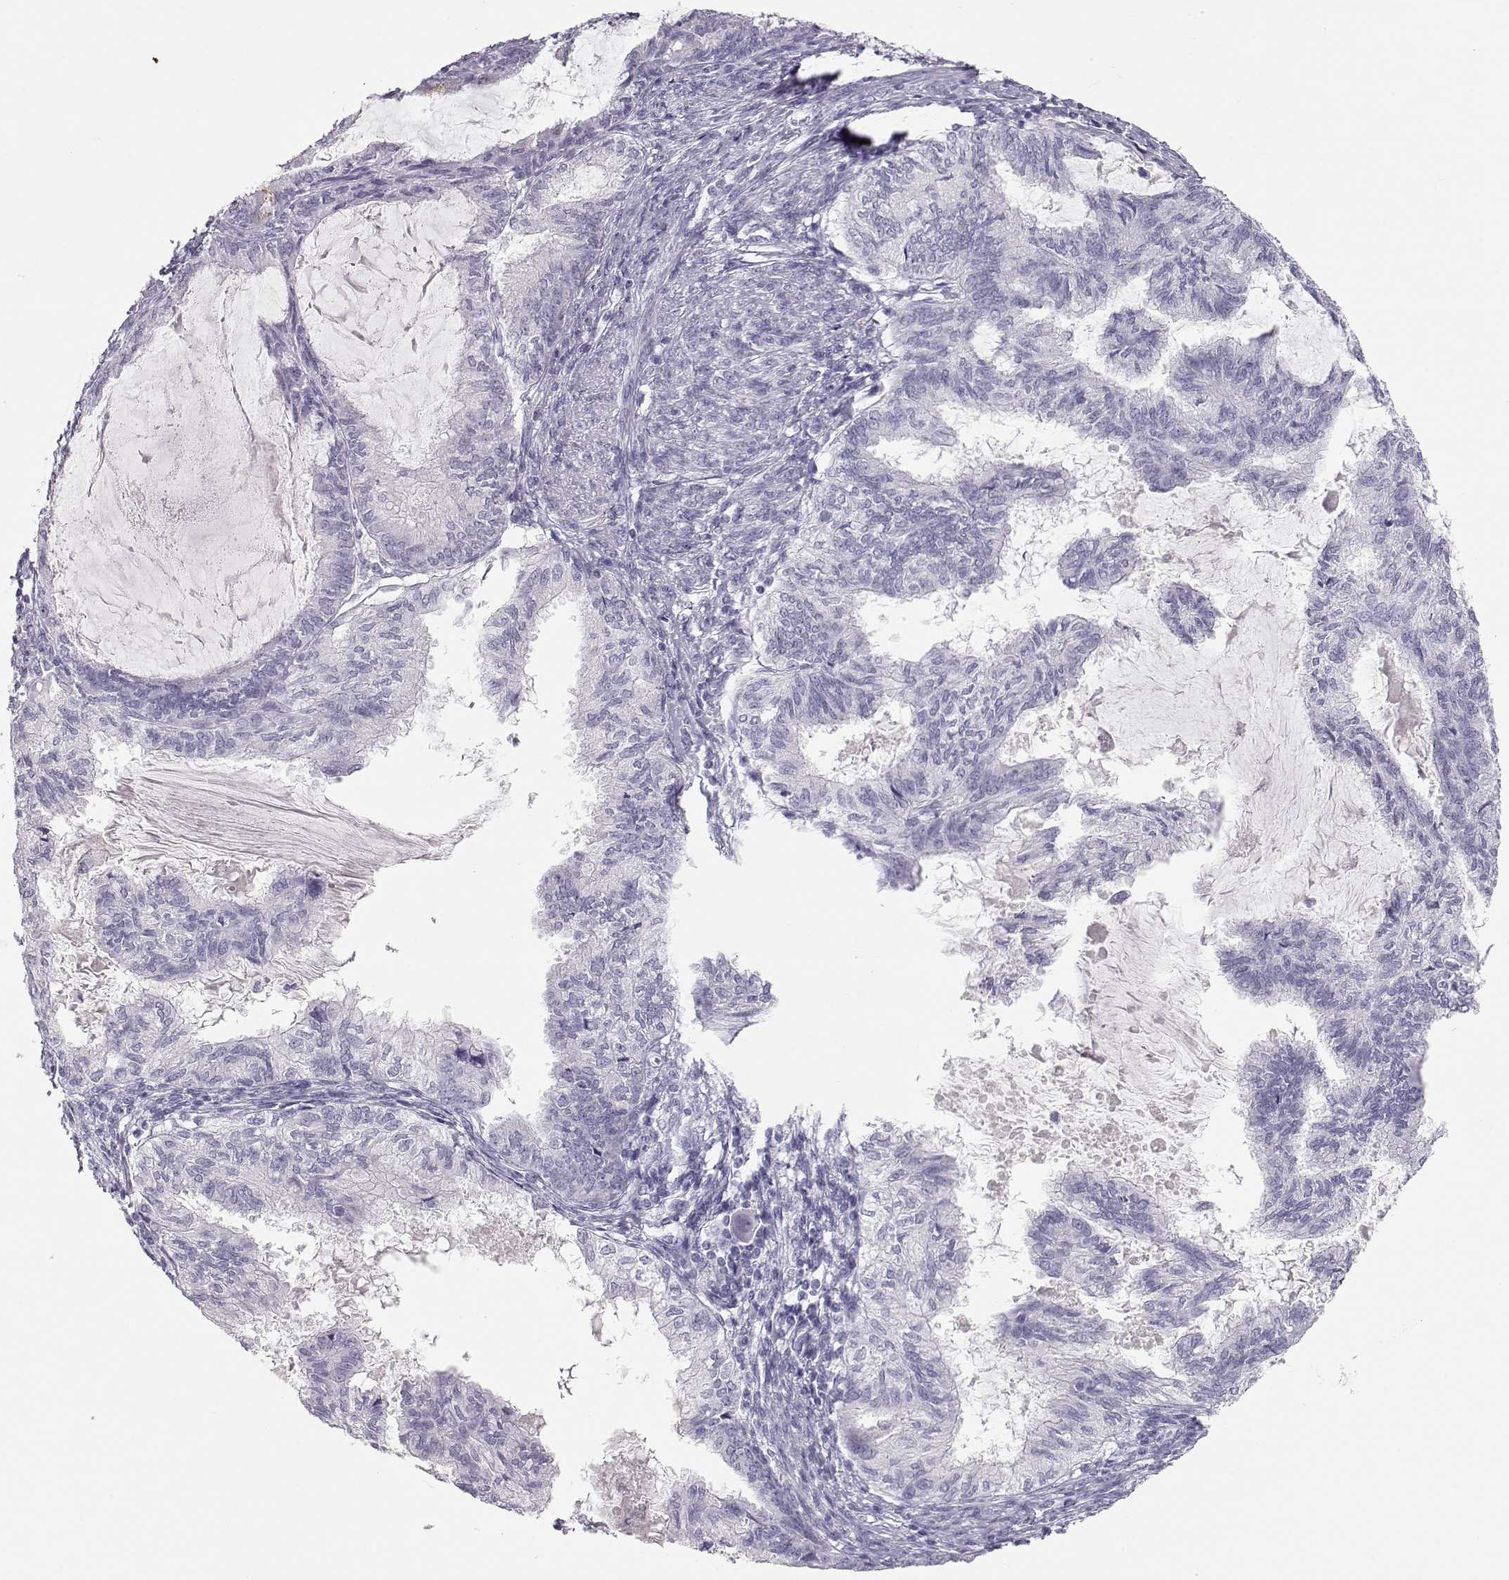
{"staining": {"intensity": "negative", "quantity": "none", "location": "none"}, "tissue": "endometrial cancer", "cell_type": "Tumor cells", "image_type": "cancer", "snomed": [{"axis": "morphology", "description": "Adenocarcinoma, NOS"}, {"axis": "topography", "description": "Endometrium"}], "caption": "The image displays no significant staining in tumor cells of endometrial cancer (adenocarcinoma).", "gene": "MIP", "patient": {"sex": "female", "age": 86}}